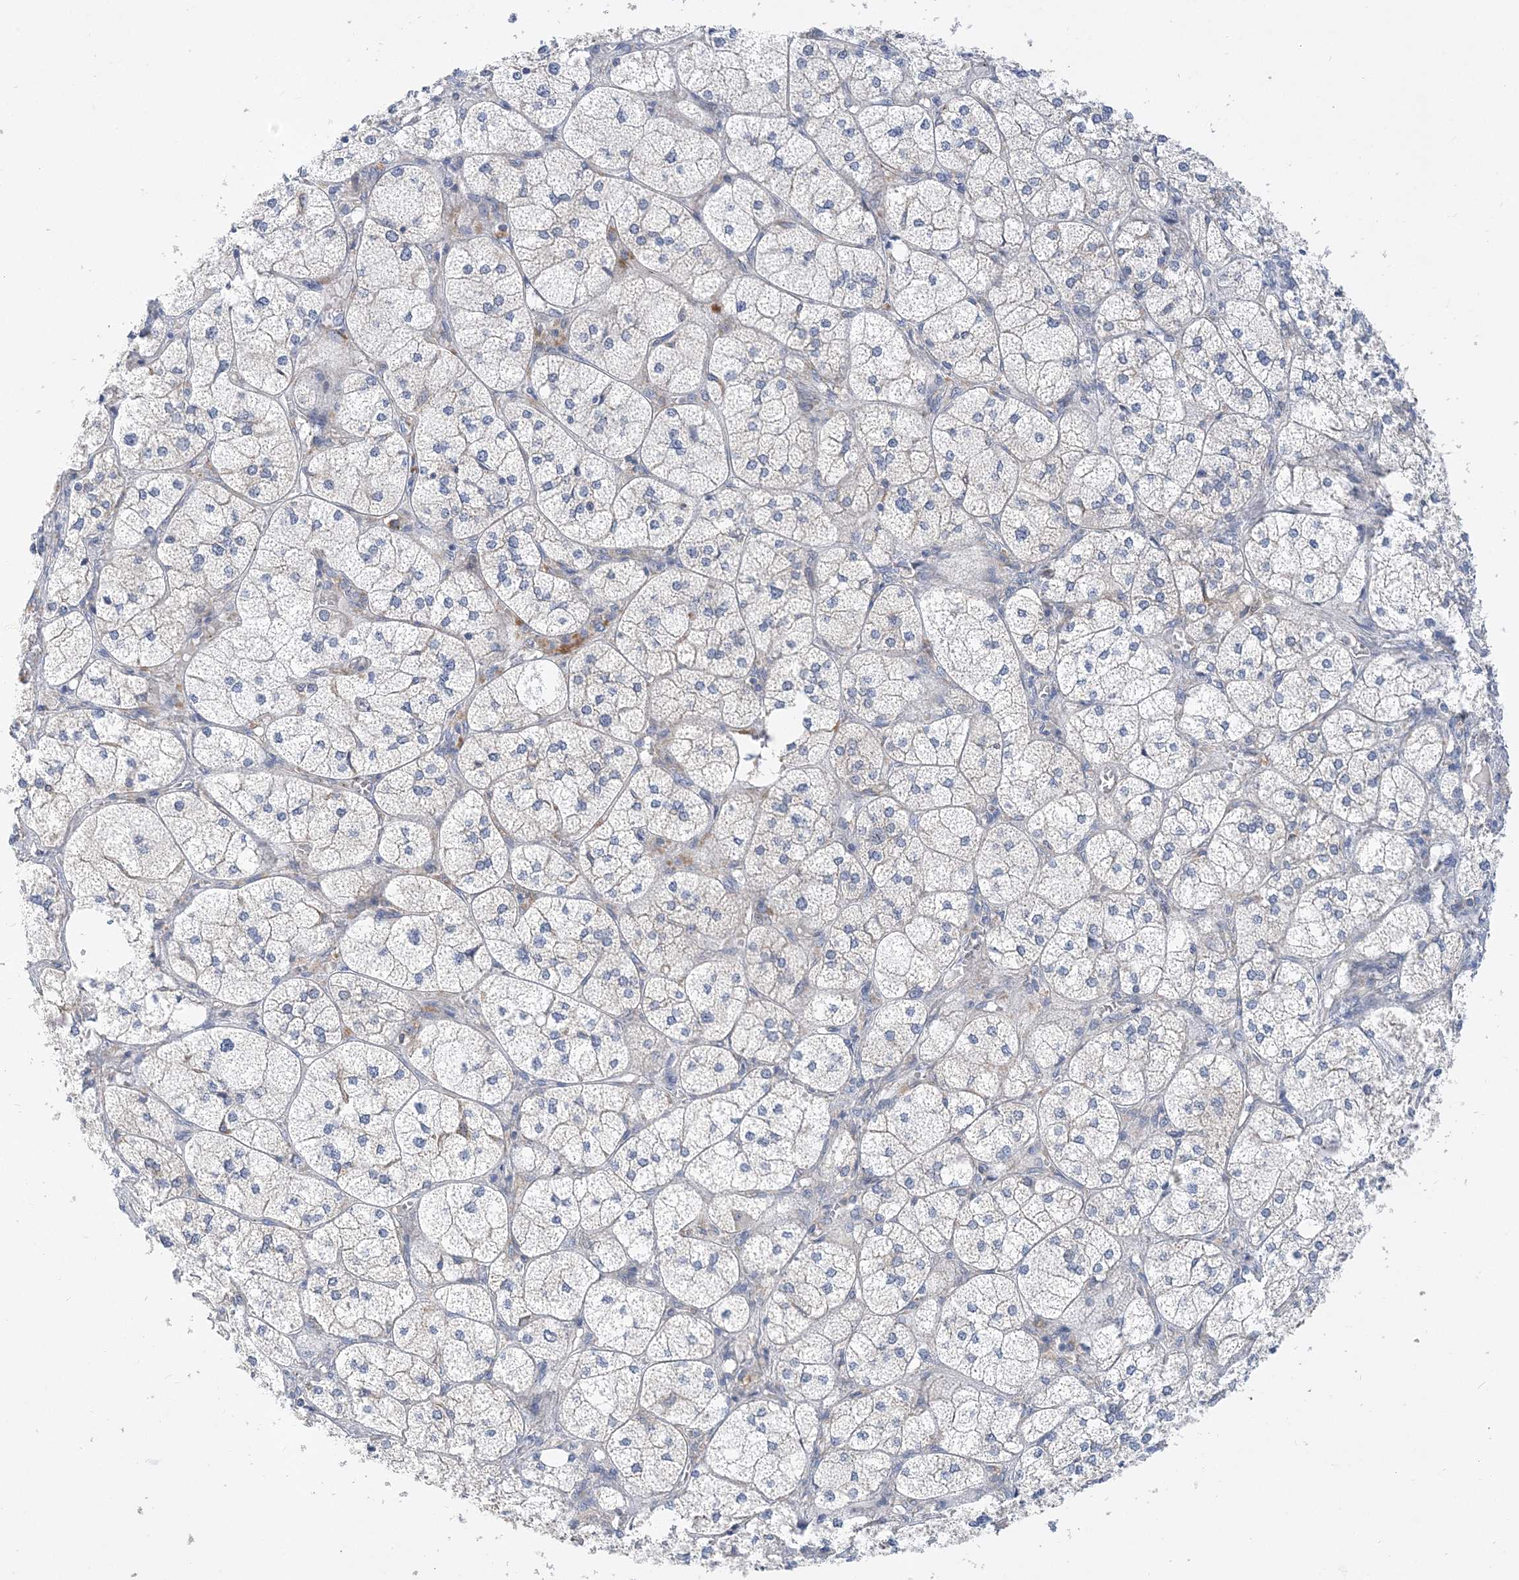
{"staining": {"intensity": "moderate", "quantity": ">75%", "location": "cytoplasmic/membranous"}, "tissue": "adrenal gland", "cell_type": "Glandular cells", "image_type": "normal", "snomed": [{"axis": "morphology", "description": "Normal tissue, NOS"}, {"axis": "topography", "description": "Adrenal gland"}], "caption": "An image of human adrenal gland stained for a protein exhibits moderate cytoplasmic/membranous brown staining in glandular cells.", "gene": "LARP4B", "patient": {"sex": "female", "age": 61}}